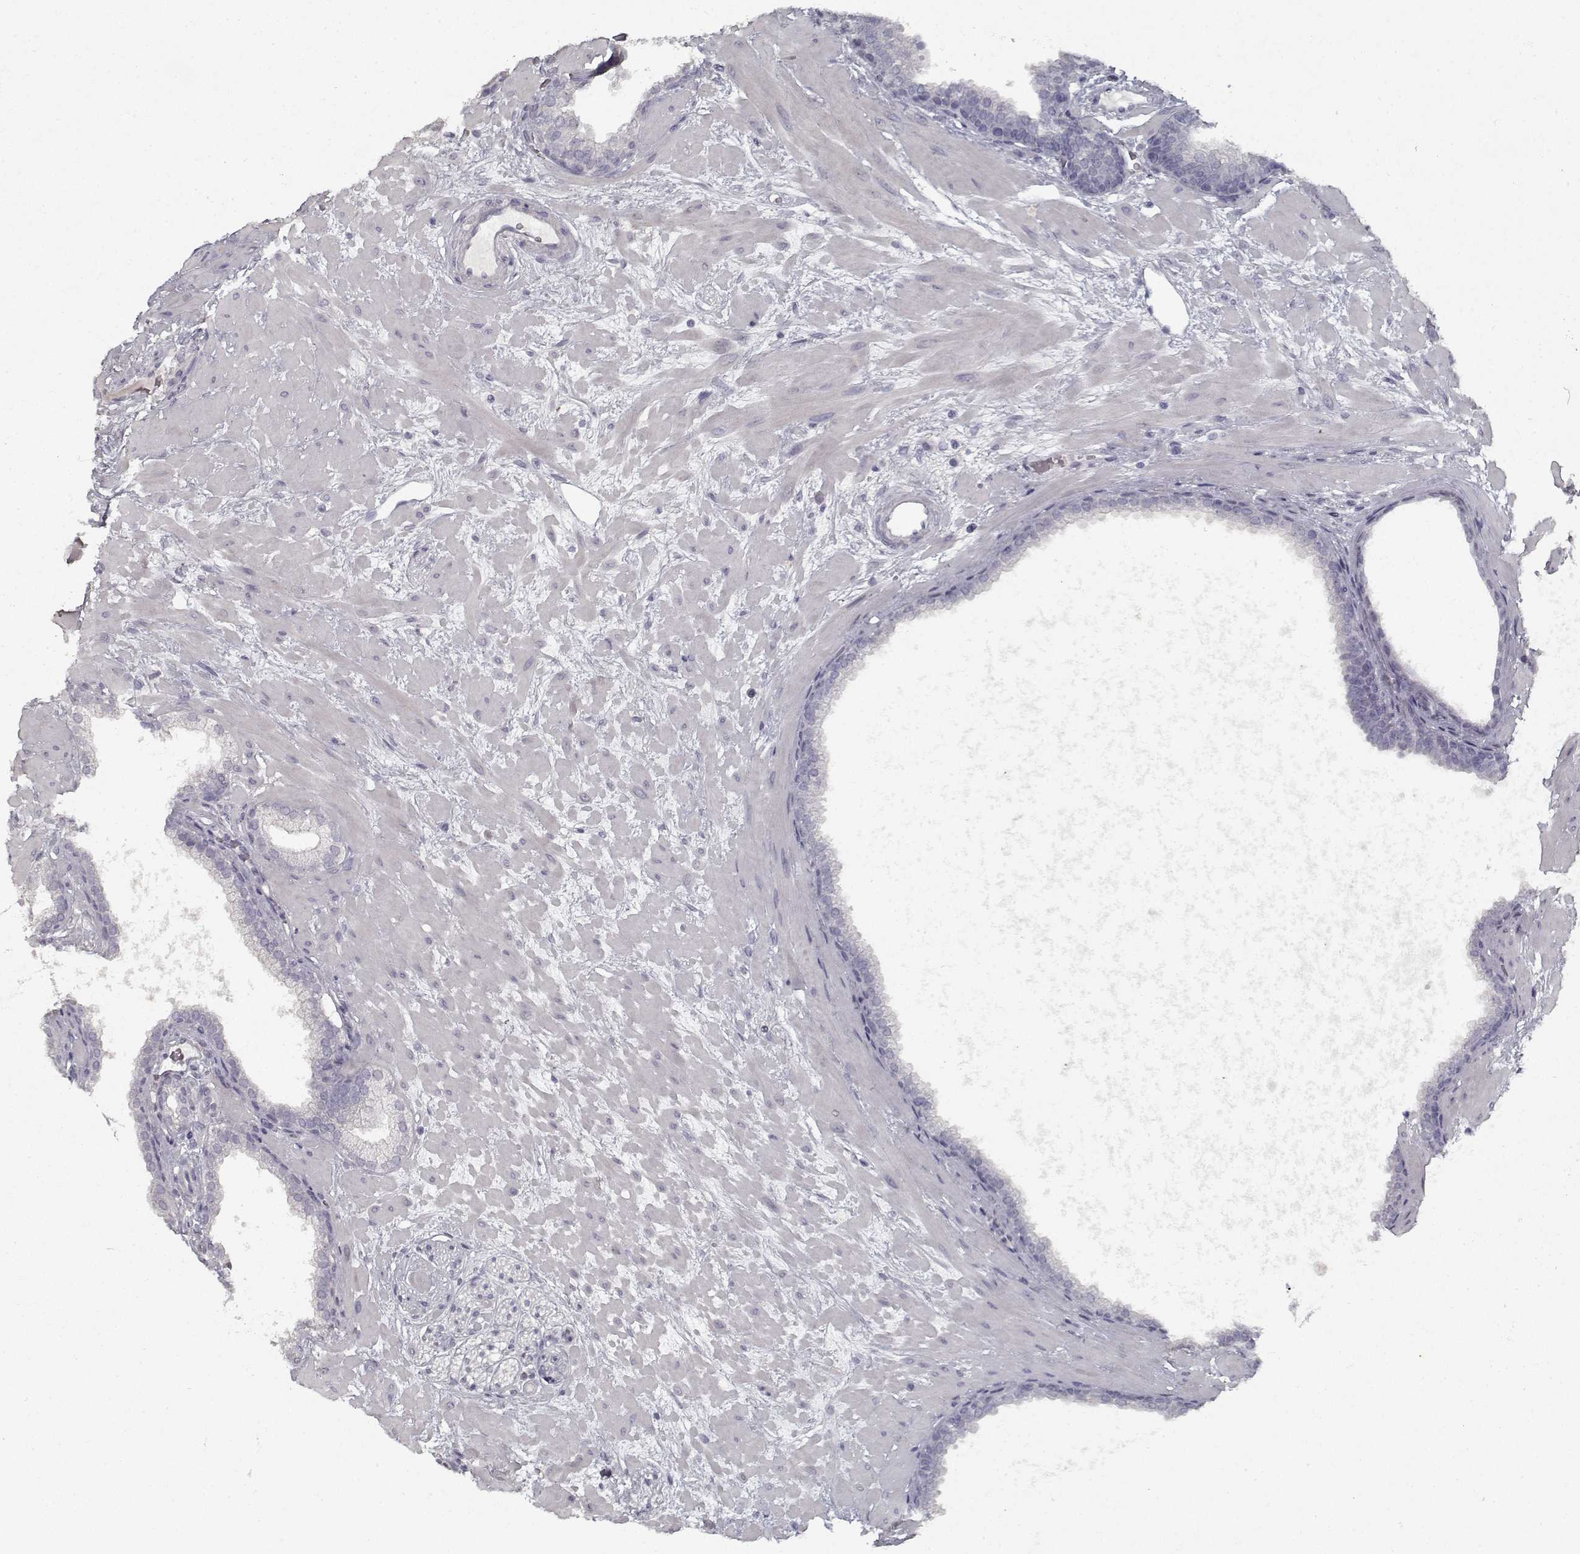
{"staining": {"intensity": "negative", "quantity": "none", "location": "none"}, "tissue": "prostate cancer", "cell_type": "Tumor cells", "image_type": "cancer", "snomed": [{"axis": "morphology", "description": "Adenocarcinoma, Low grade"}, {"axis": "topography", "description": "Prostate"}], "caption": "This is an immunohistochemistry (IHC) photomicrograph of prostate cancer. There is no positivity in tumor cells.", "gene": "GAD2", "patient": {"sex": "male", "age": 68}}